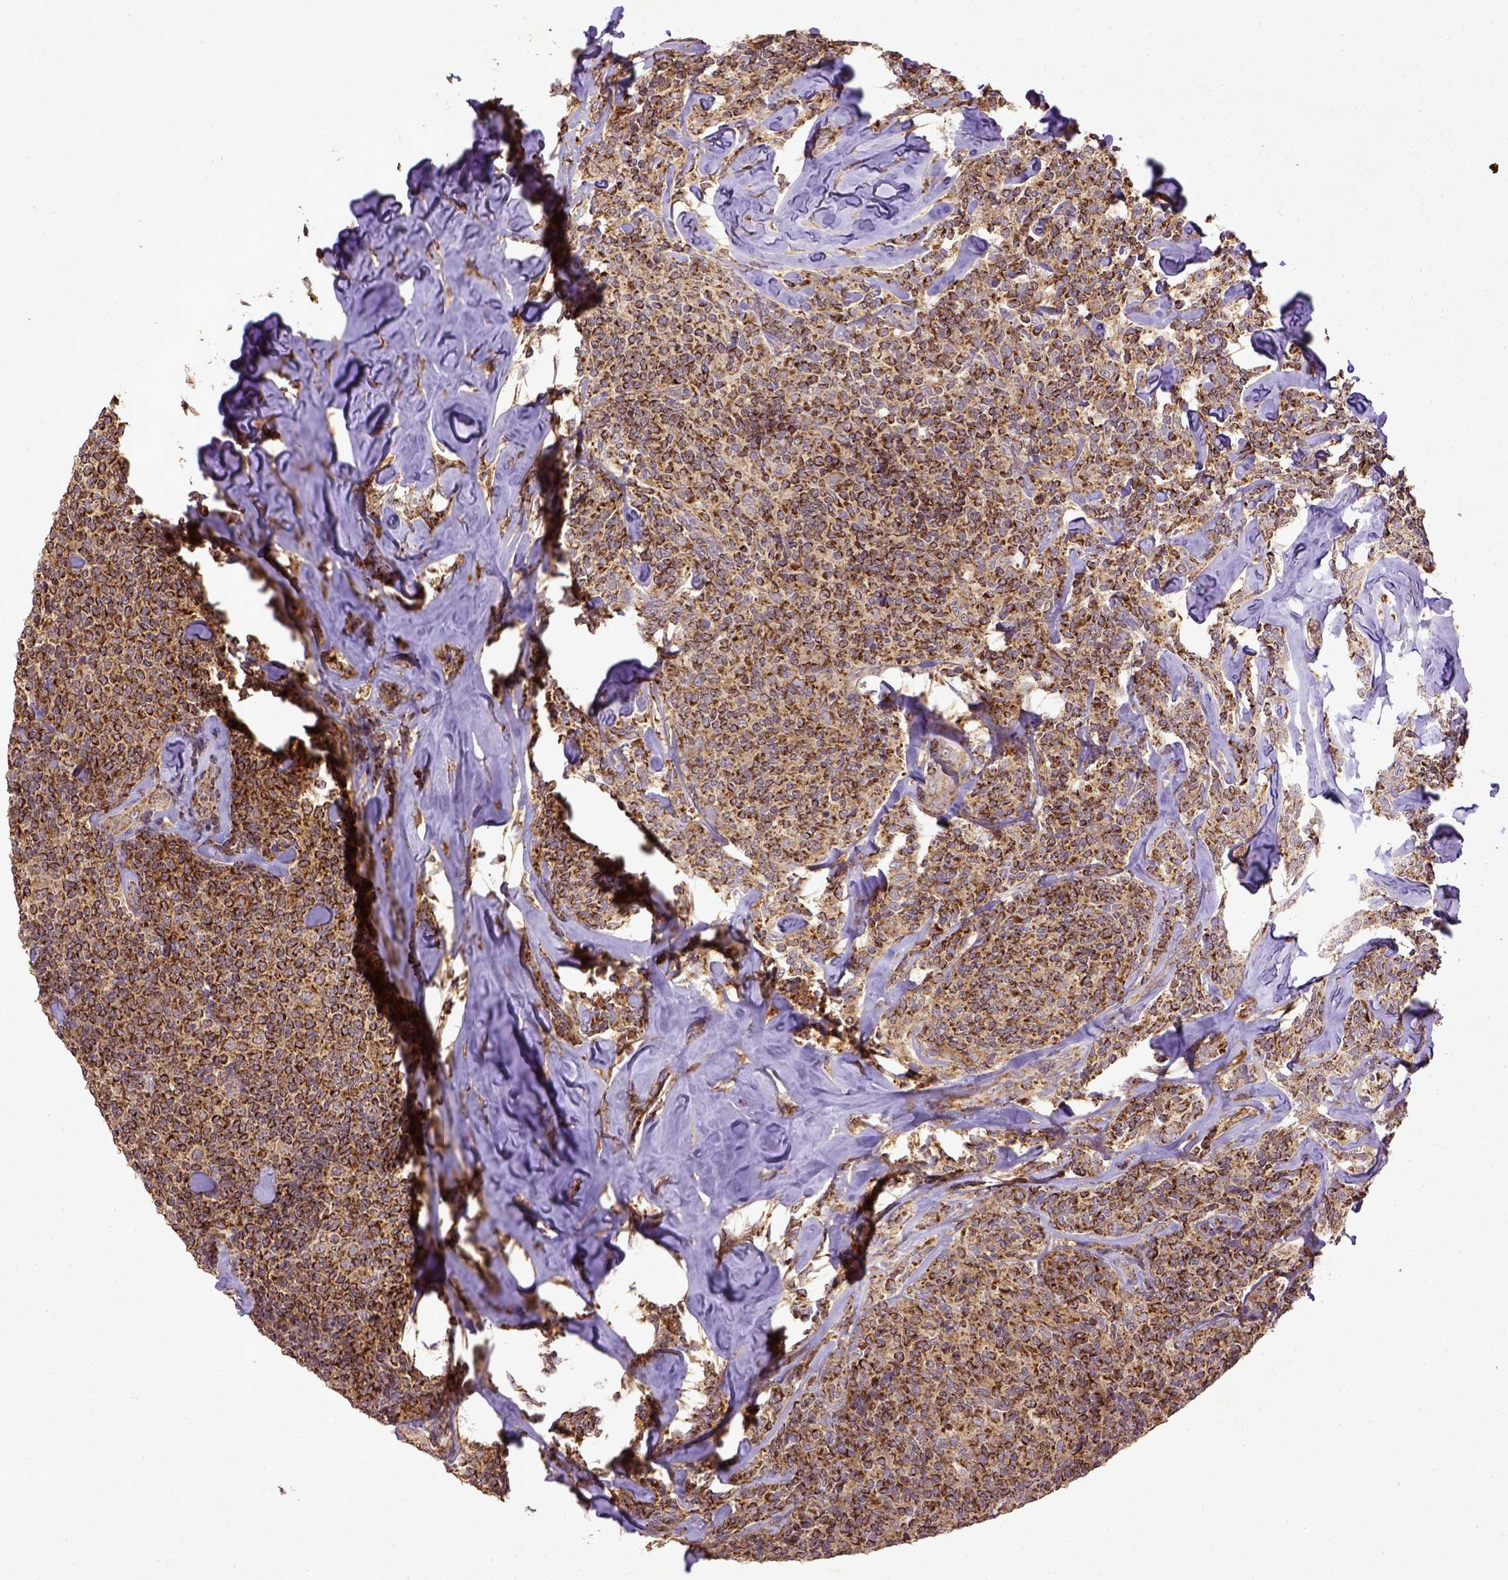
{"staining": {"intensity": "strong", "quantity": ">75%", "location": "cytoplasmic/membranous"}, "tissue": "lymphoma", "cell_type": "Tumor cells", "image_type": "cancer", "snomed": [{"axis": "morphology", "description": "Malignant lymphoma, non-Hodgkin's type, Low grade"}, {"axis": "topography", "description": "Lymph node"}], "caption": "This photomicrograph exhibits malignant lymphoma, non-Hodgkin's type (low-grade) stained with immunohistochemistry to label a protein in brown. The cytoplasmic/membranous of tumor cells show strong positivity for the protein. Nuclei are counter-stained blue.", "gene": "MT-CO1", "patient": {"sex": "female", "age": 56}}